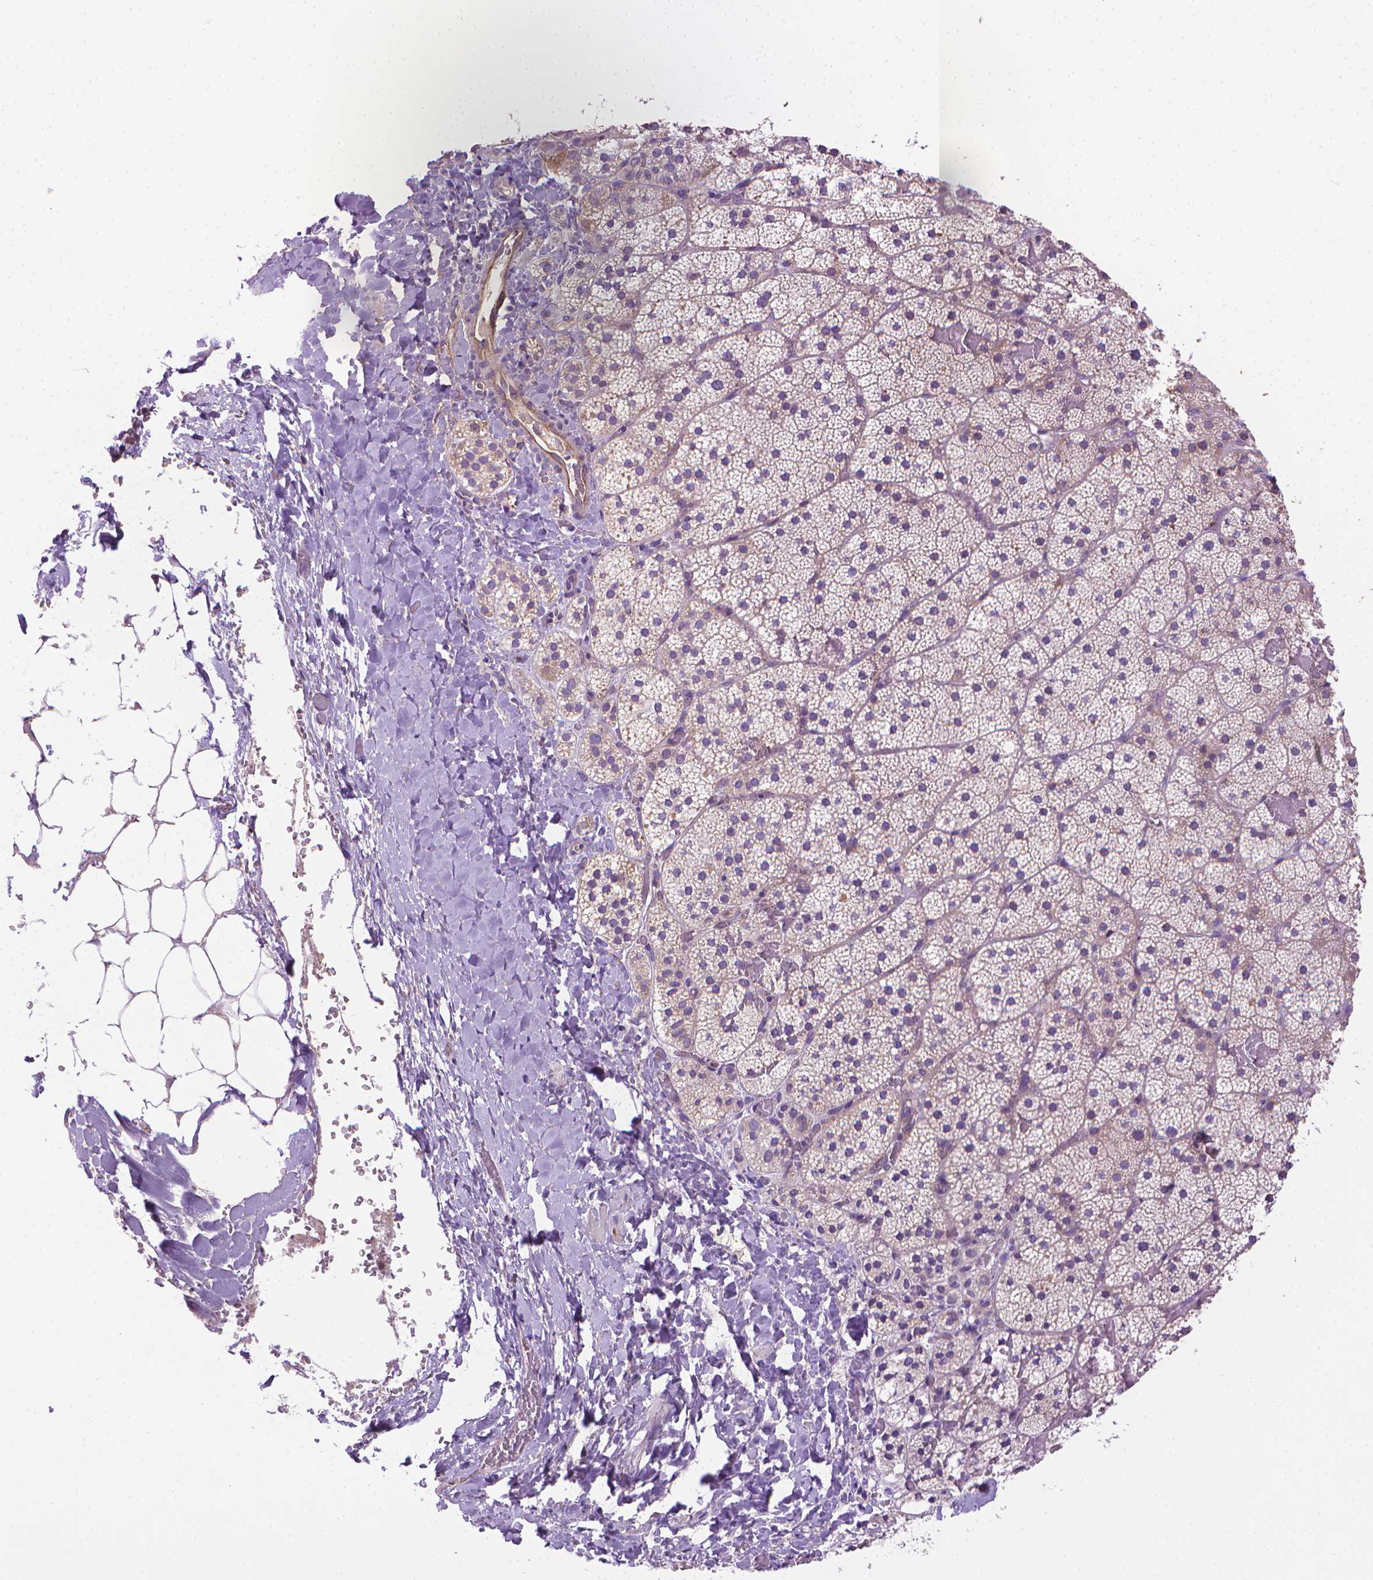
{"staining": {"intensity": "moderate", "quantity": "<25%", "location": "cytoplasmic/membranous"}, "tissue": "adrenal gland", "cell_type": "Glandular cells", "image_type": "normal", "snomed": [{"axis": "morphology", "description": "Normal tissue, NOS"}, {"axis": "topography", "description": "Adrenal gland"}], "caption": "Immunohistochemistry (IHC) of normal adrenal gland exhibits low levels of moderate cytoplasmic/membranous positivity in approximately <25% of glandular cells.", "gene": "SLC51B", "patient": {"sex": "male", "age": 53}}